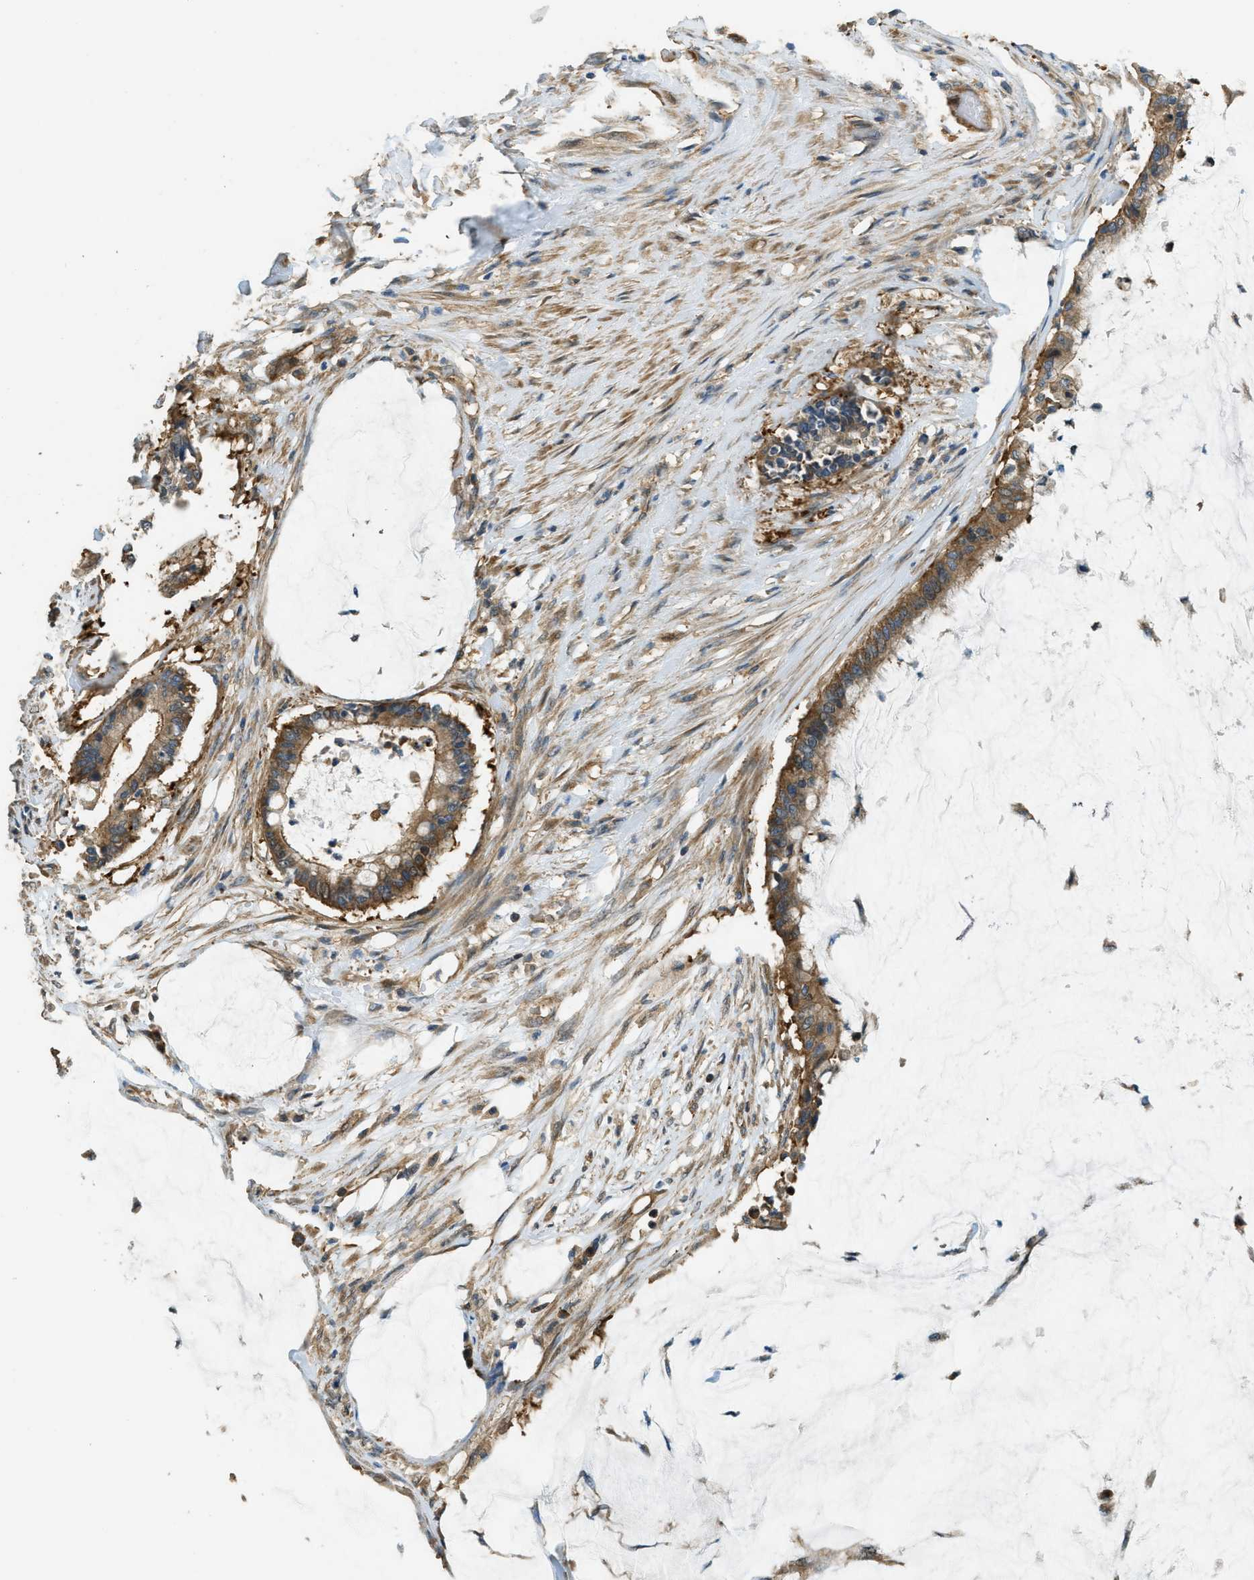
{"staining": {"intensity": "moderate", "quantity": ">75%", "location": "cytoplasmic/membranous"}, "tissue": "pancreatic cancer", "cell_type": "Tumor cells", "image_type": "cancer", "snomed": [{"axis": "morphology", "description": "Adenocarcinoma, NOS"}, {"axis": "topography", "description": "Pancreas"}], "caption": "A brown stain labels moderate cytoplasmic/membranous expression of a protein in human pancreatic cancer tumor cells.", "gene": "MARS1", "patient": {"sex": "male", "age": 41}}